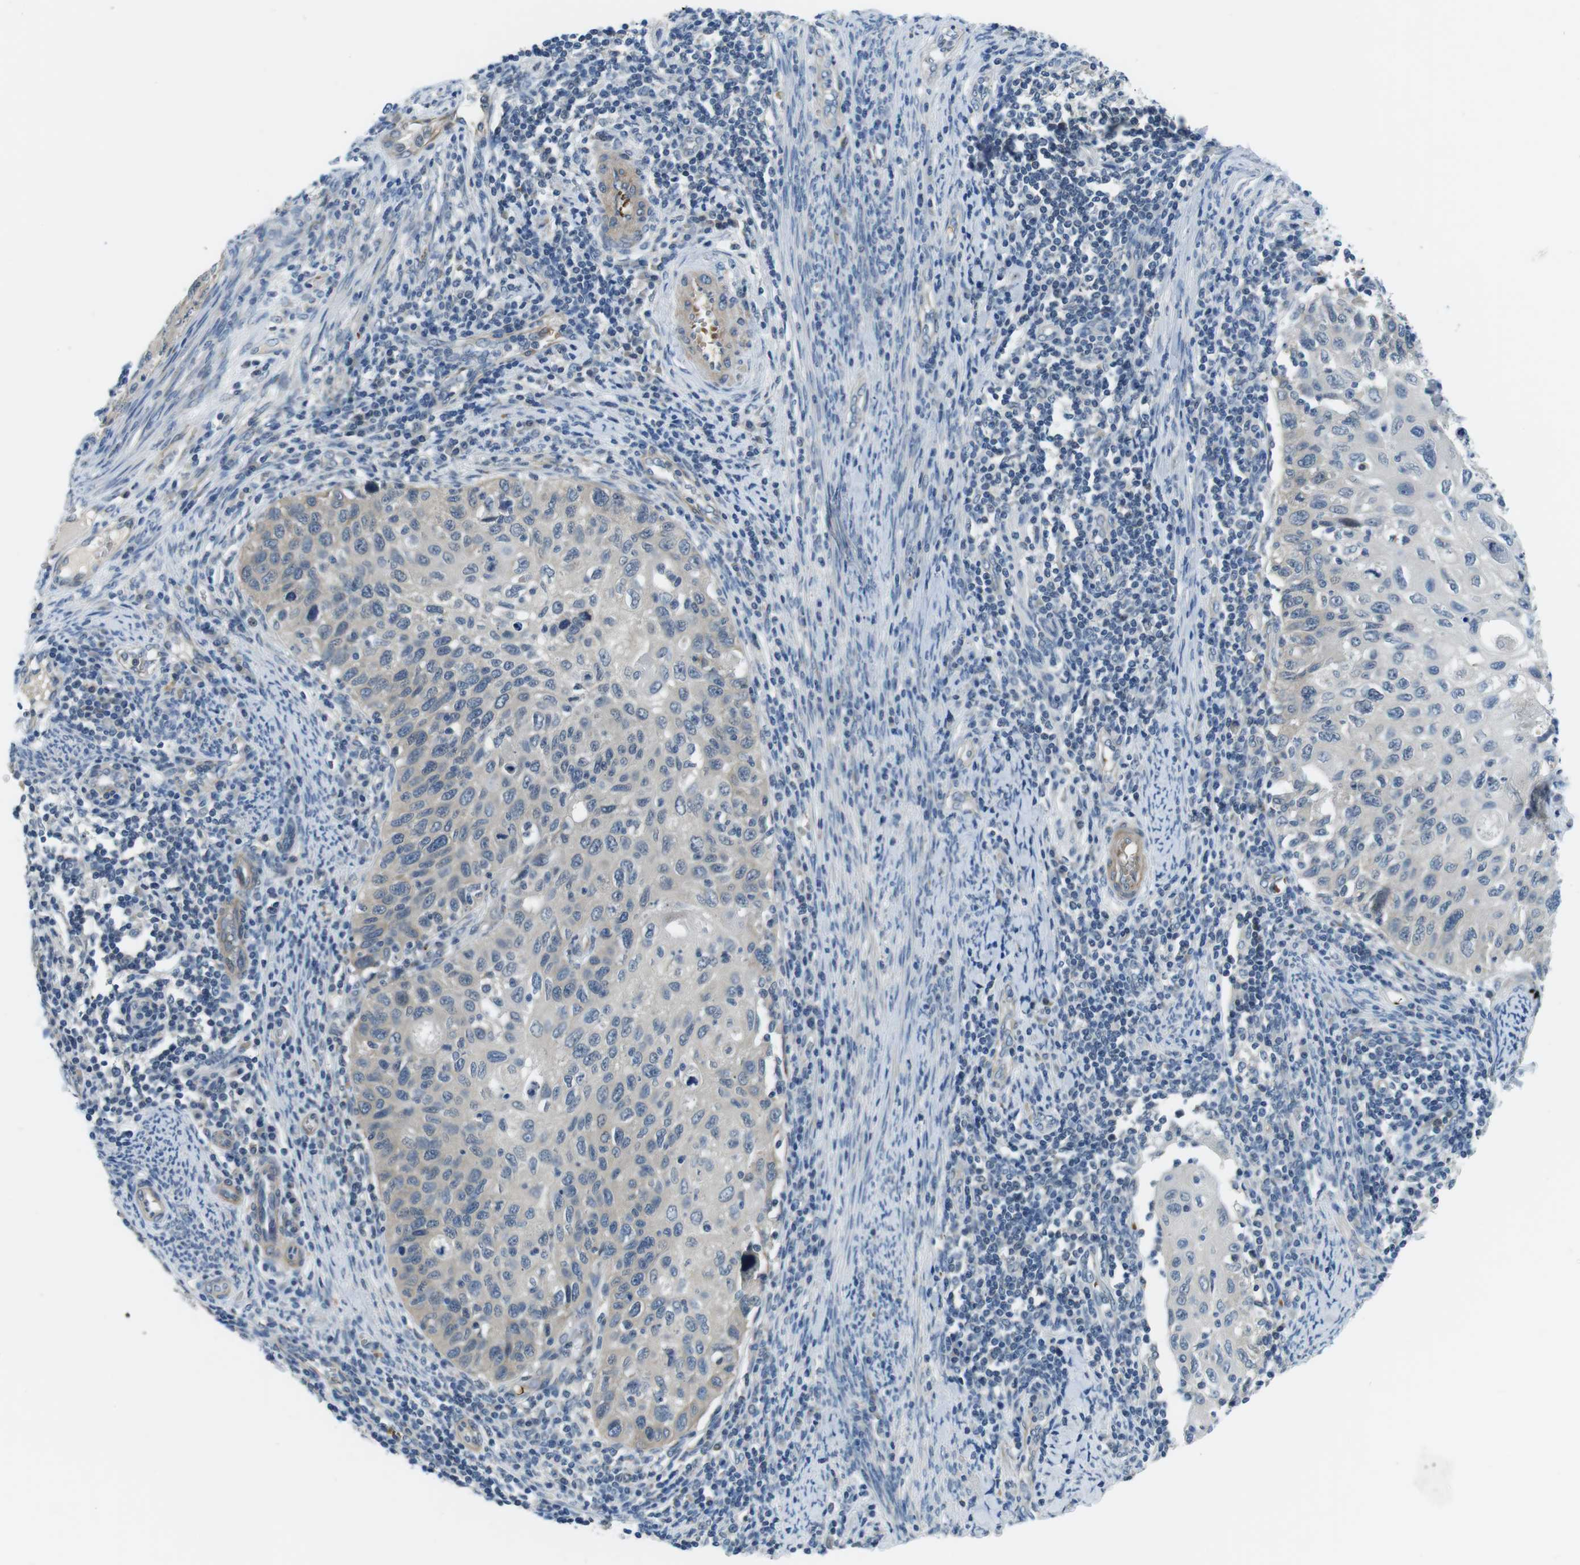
{"staining": {"intensity": "negative", "quantity": "none", "location": "none"}, "tissue": "cervical cancer", "cell_type": "Tumor cells", "image_type": "cancer", "snomed": [{"axis": "morphology", "description": "Squamous cell carcinoma, NOS"}, {"axis": "topography", "description": "Cervix"}], "caption": "Image shows no protein expression in tumor cells of squamous cell carcinoma (cervical) tissue.", "gene": "WSCD1", "patient": {"sex": "female", "age": 70}}